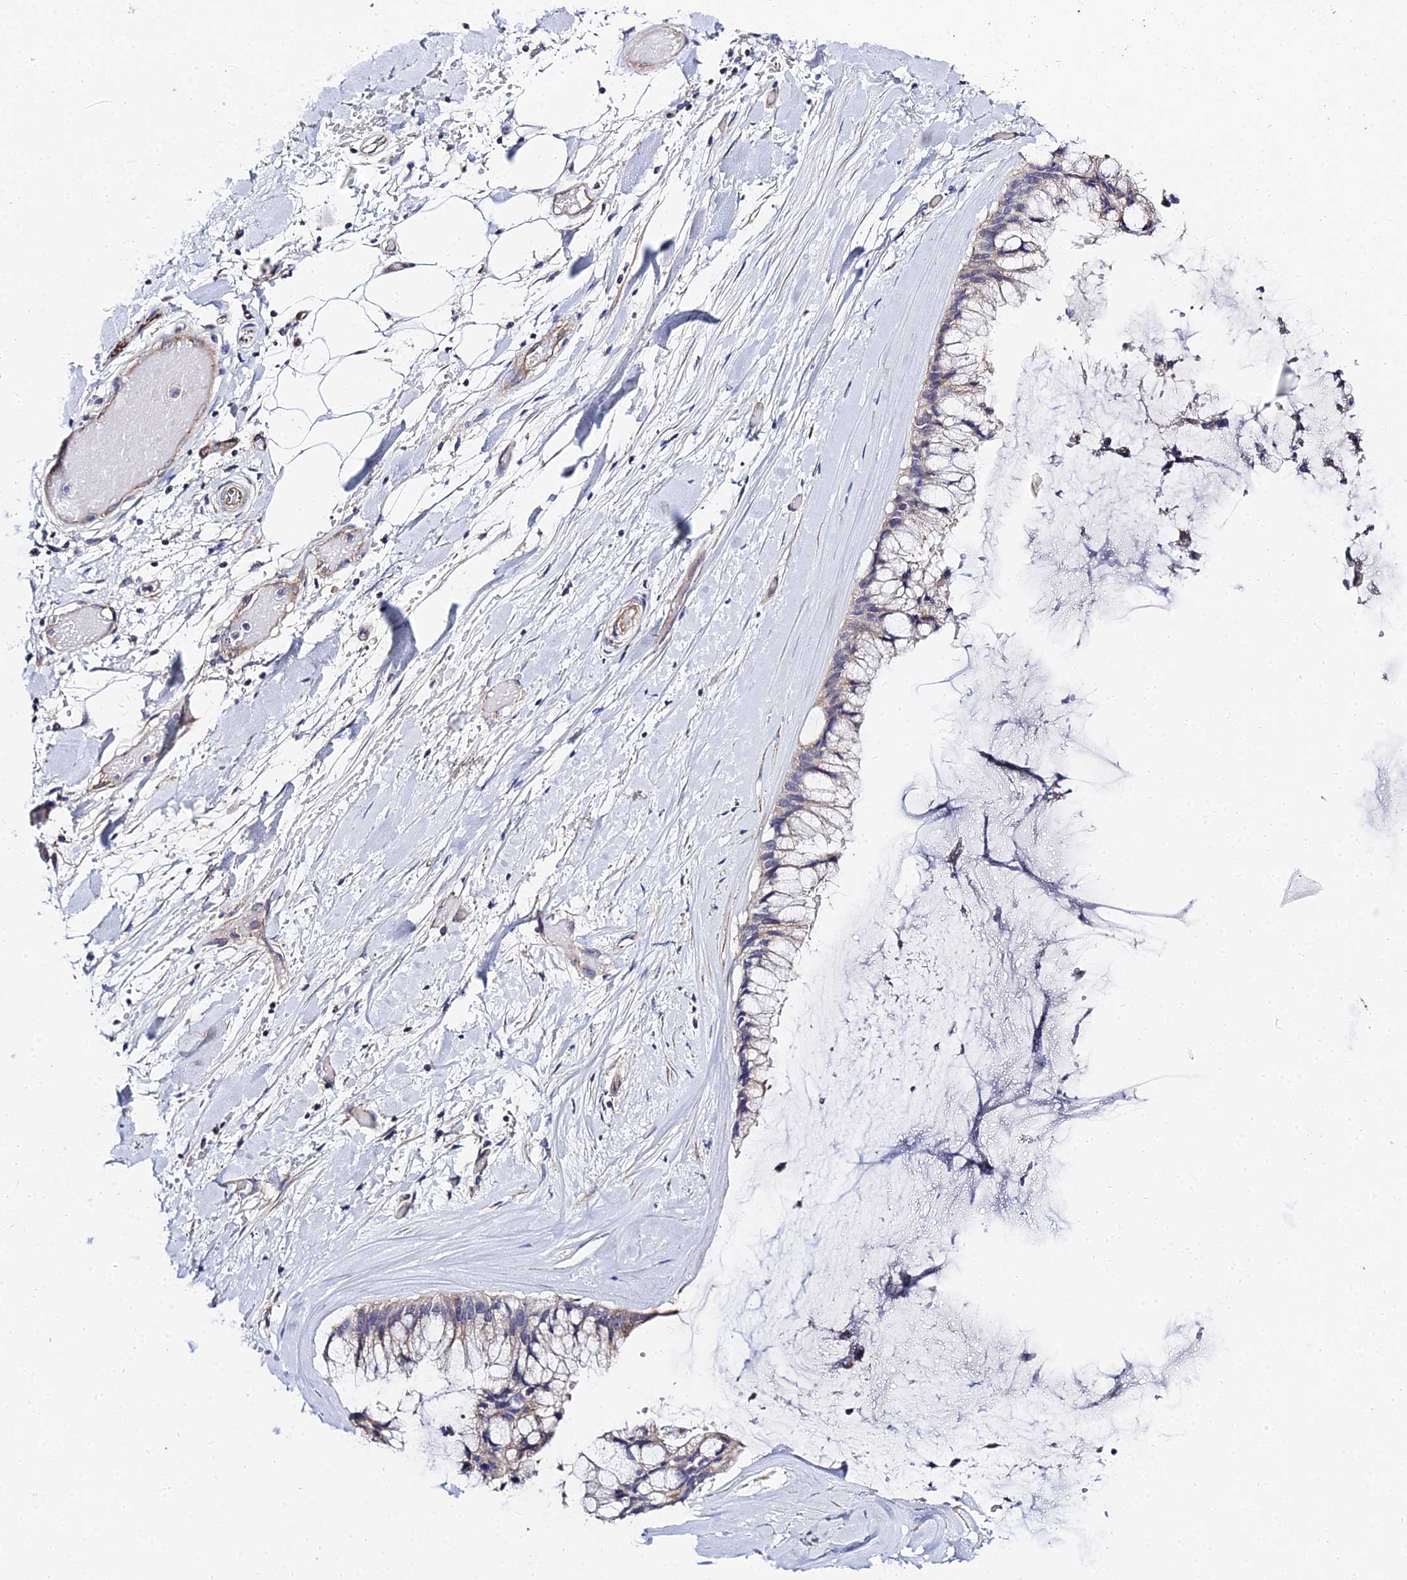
{"staining": {"intensity": "weak", "quantity": "<25%", "location": "cytoplasmic/membranous"}, "tissue": "ovarian cancer", "cell_type": "Tumor cells", "image_type": "cancer", "snomed": [{"axis": "morphology", "description": "Cystadenocarcinoma, mucinous, NOS"}, {"axis": "topography", "description": "Ovary"}], "caption": "A micrograph of mucinous cystadenocarcinoma (ovarian) stained for a protein reveals no brown staining in tumor cells.", "gene": "APOBEC3H", "patient": {"sex": "female", "age": 39}}